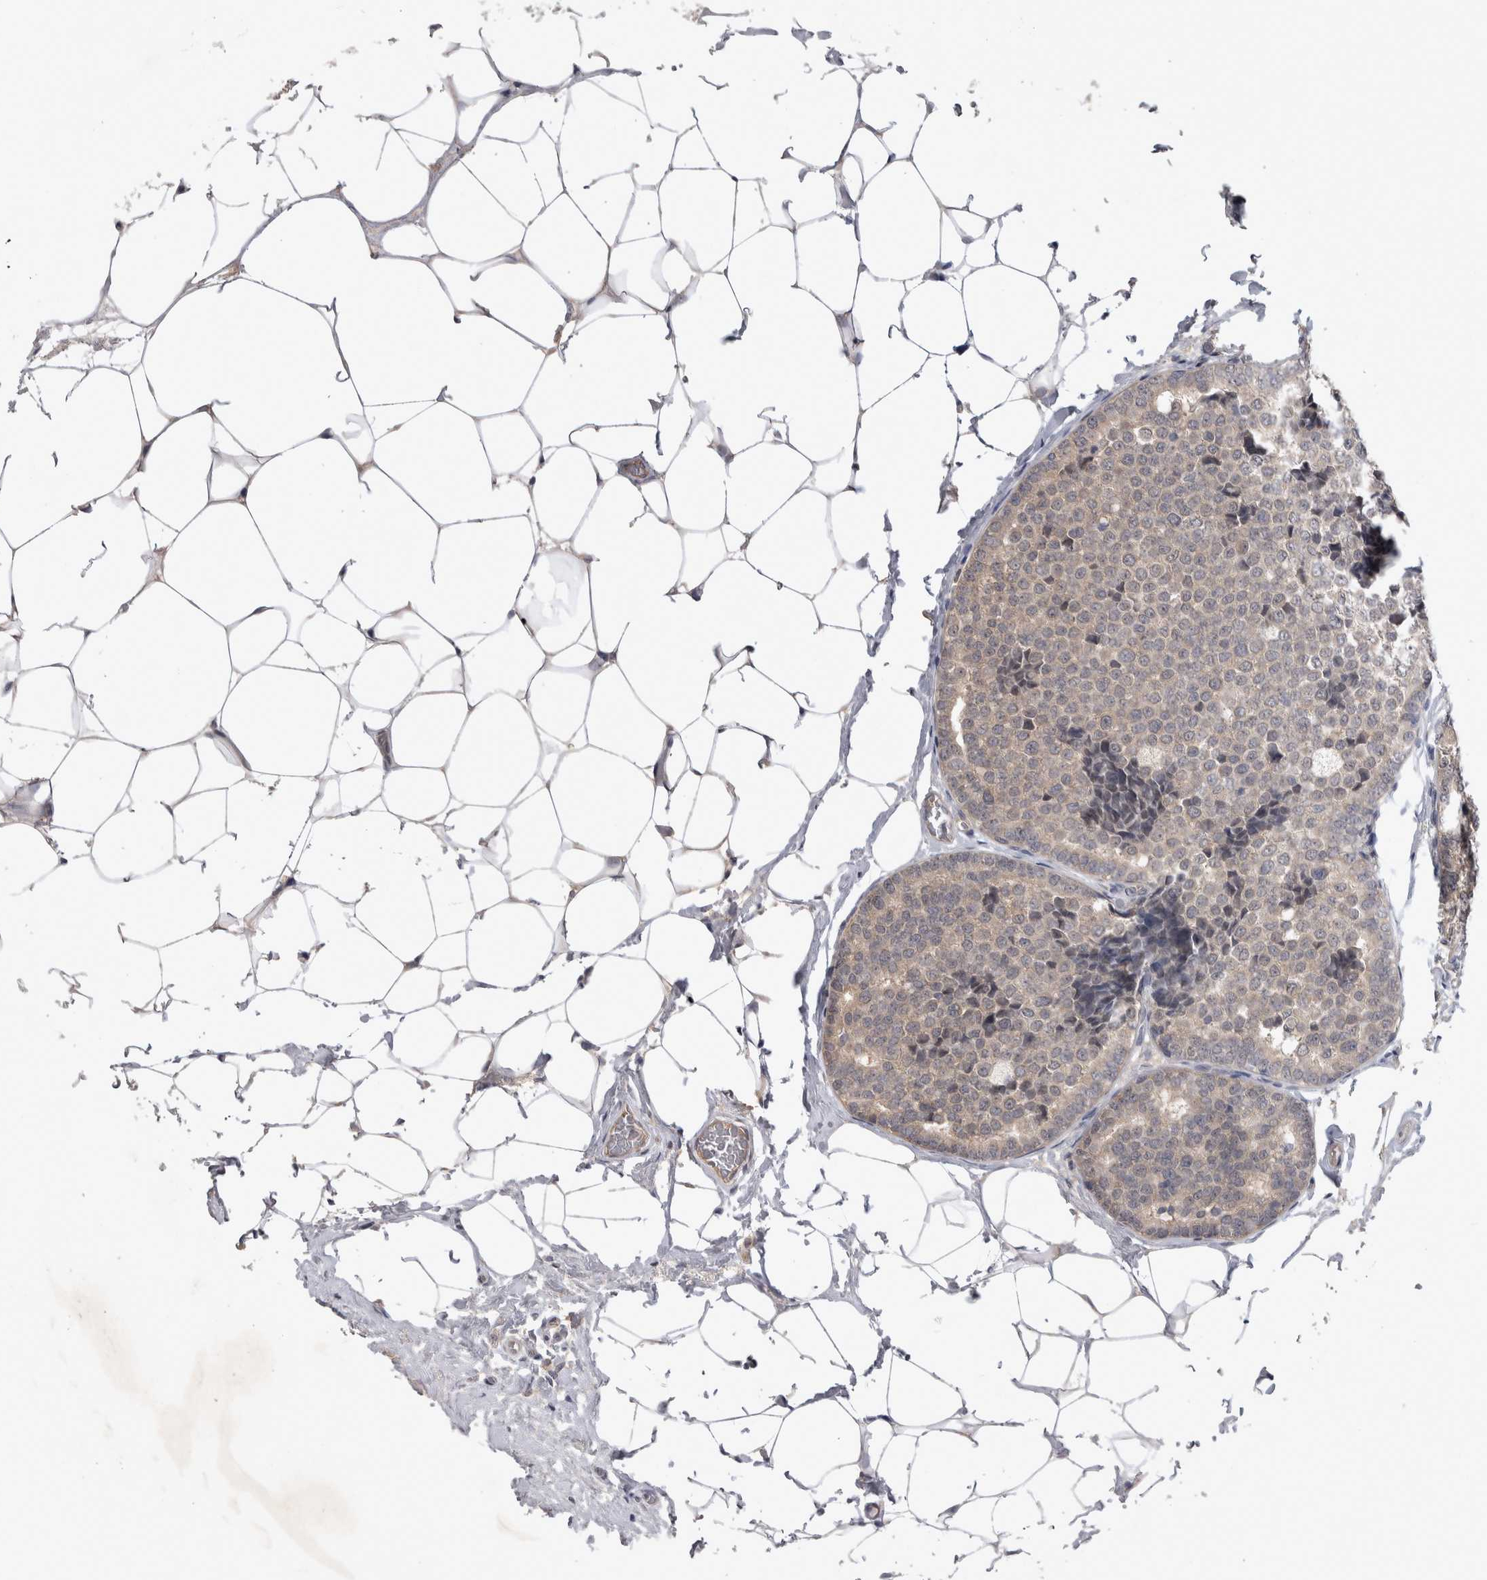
{"staining": {"intensity": "weak", "quantity": "25%-75%", "location": "cytoplasmic/membranous"}, "tissue": "breast cancer", "cell_type": "Tumor cells", "image_type": "cancer", "snomed": [{"axis": "morphology", "description": "Normal tissue, NOS"}, {"axis": "morphology", "description": "Duct carcinoma"}, {"axis": "topography", "description": "Breast"}], "caption": "High-magnification brightfield microscopy of breast cancer stained with DAB (brown) and counterstained with hematoxylin (blue). tumor cells exhibit weak cytoplasmic/membranous expression is seen in about25%-75% of cells.", "gene": "ZNF114", "patient": {"sex": "female", "age": 43}}